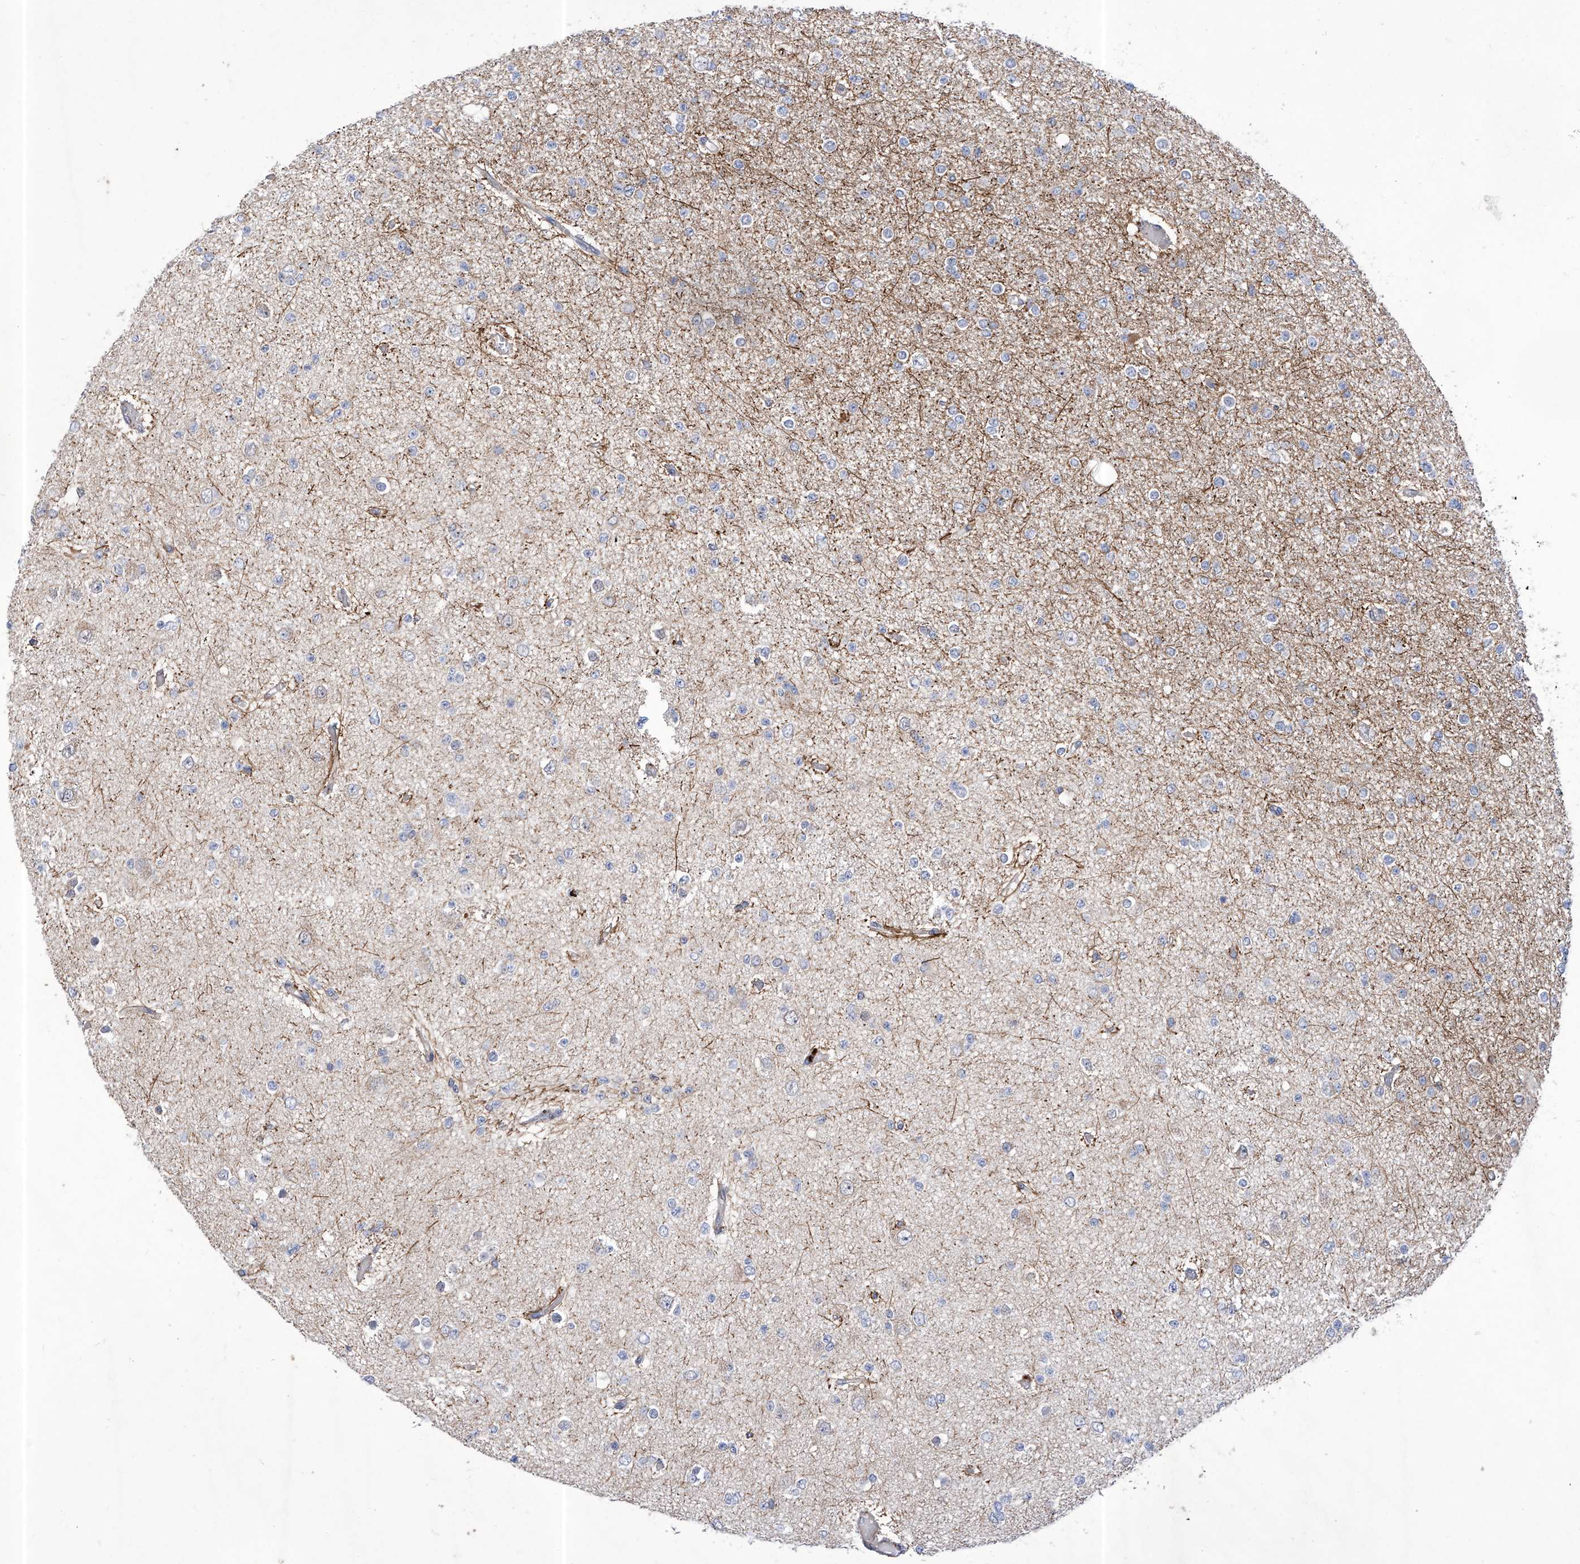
{"staining": {"intensity": "negative", "quantity": "none", "location": "none"}, "tissue": "glioma", "cell_type": "Tumor cells", "image_type": "cancer", "snomed": [{"axis": "morphology", "description": "Glioma, malignant, Low grade"}, {"axis": "topography", "description": "Brain"}], "caption": "Immunohistochemistry (IHC) of human glioma reveals no staining in tumor cells.", "gene": "KIFC2", "patient": {"sex": "female", "age": 22}}